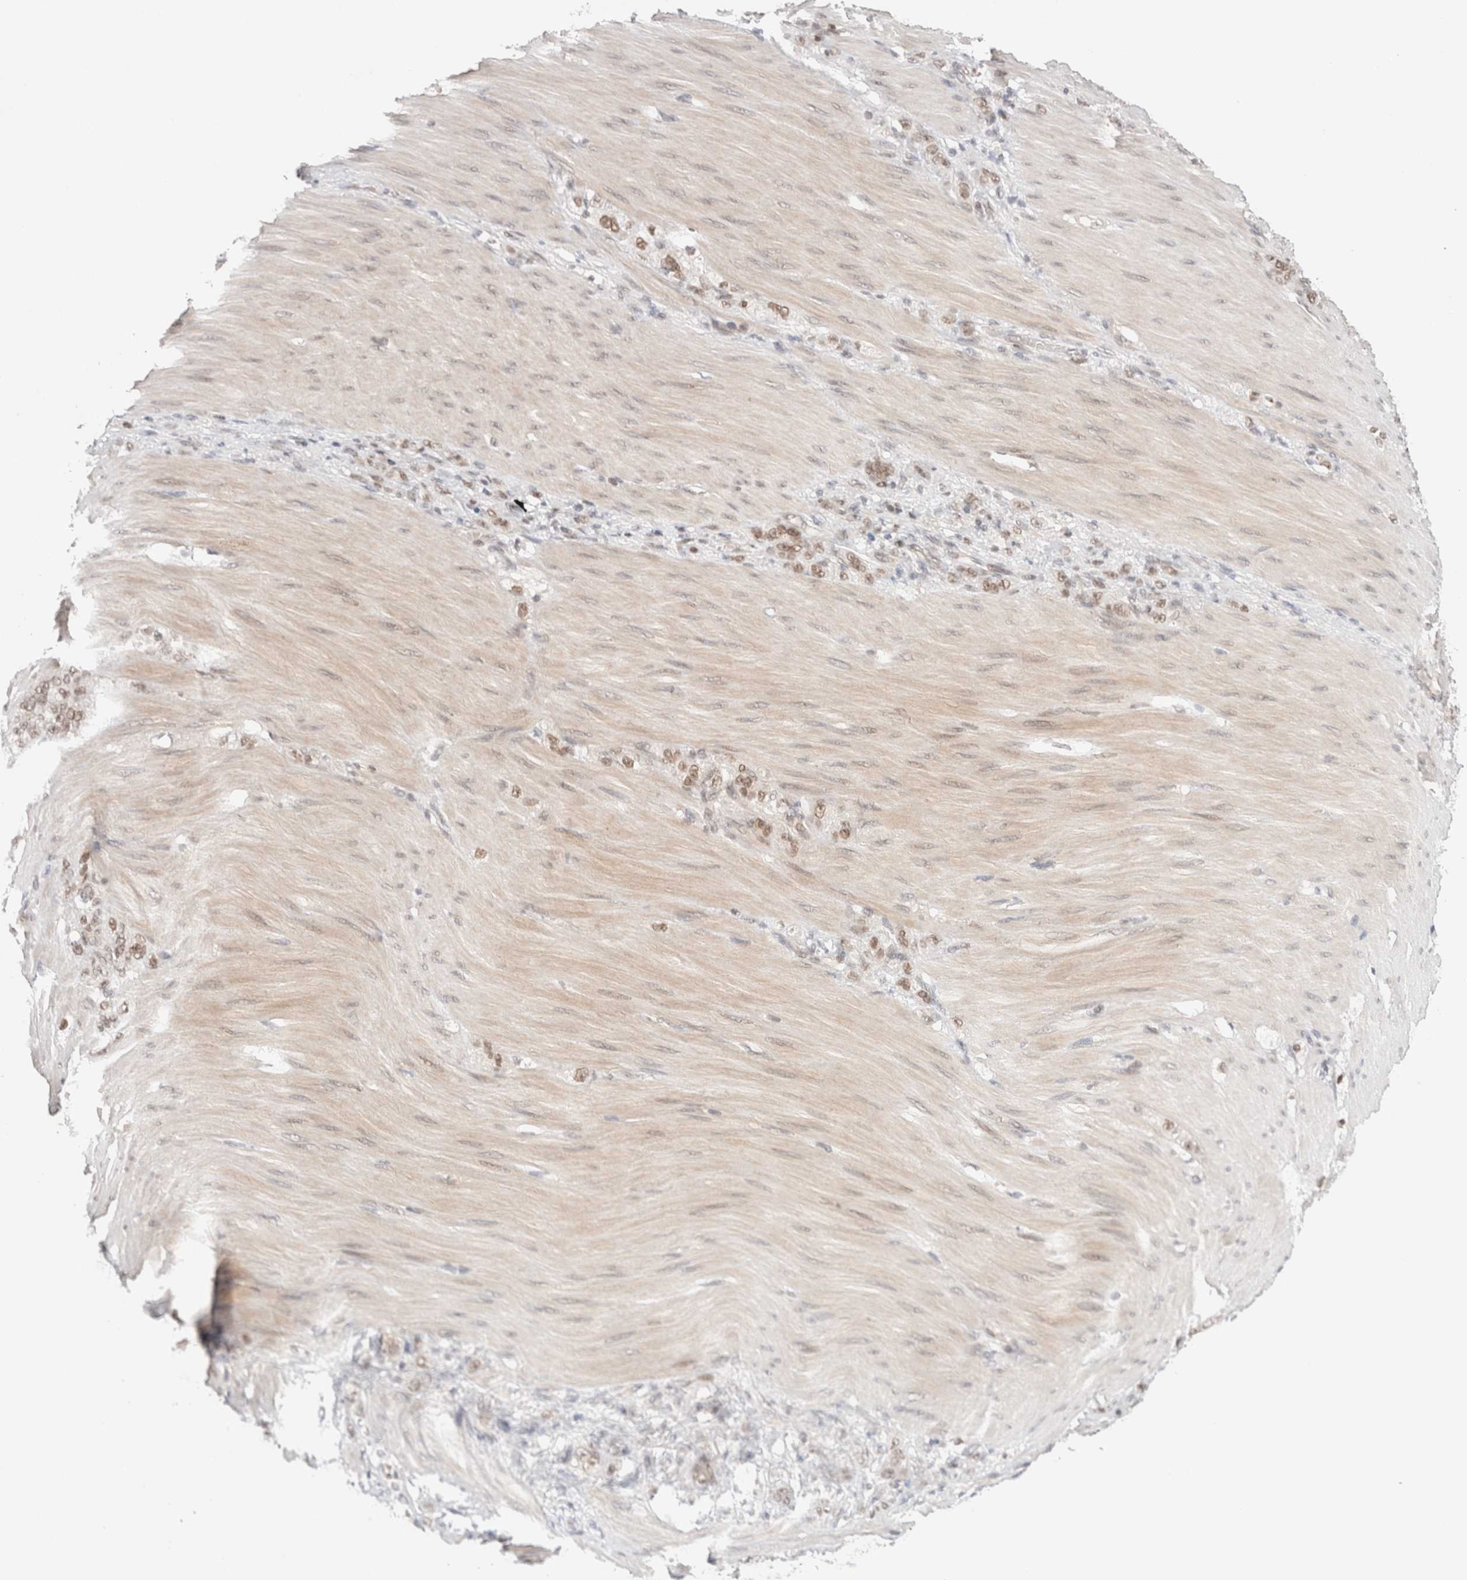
{"staining": {"intensity": "weak", "quantity": "25%-75%", "location": "nuclear"}, "tissue": "stomach cancer", "cell_type": "Tumor cells", "image_type": "cancer", "snomed": [{"axis": "morphology", "description": "Normal tissue, NOS"}, {"axis": "morphology", "description": "Adenocarcinoma, NOS"}, {"axis": "topography", "description": "Stomach"}], "caption": "Tumor cells demonstrate weak nuclear expression in approximately 25%-75% of cells in adenocarcinoma (stomach). (Stains: DAB (3,3'-diaminobenzidine) in brown, nuclei in blue, Microscopy: brightfield microscopy at high magnification).", "gene": "GATAD2A", "patient": {"sex": "male", "age": 82}}